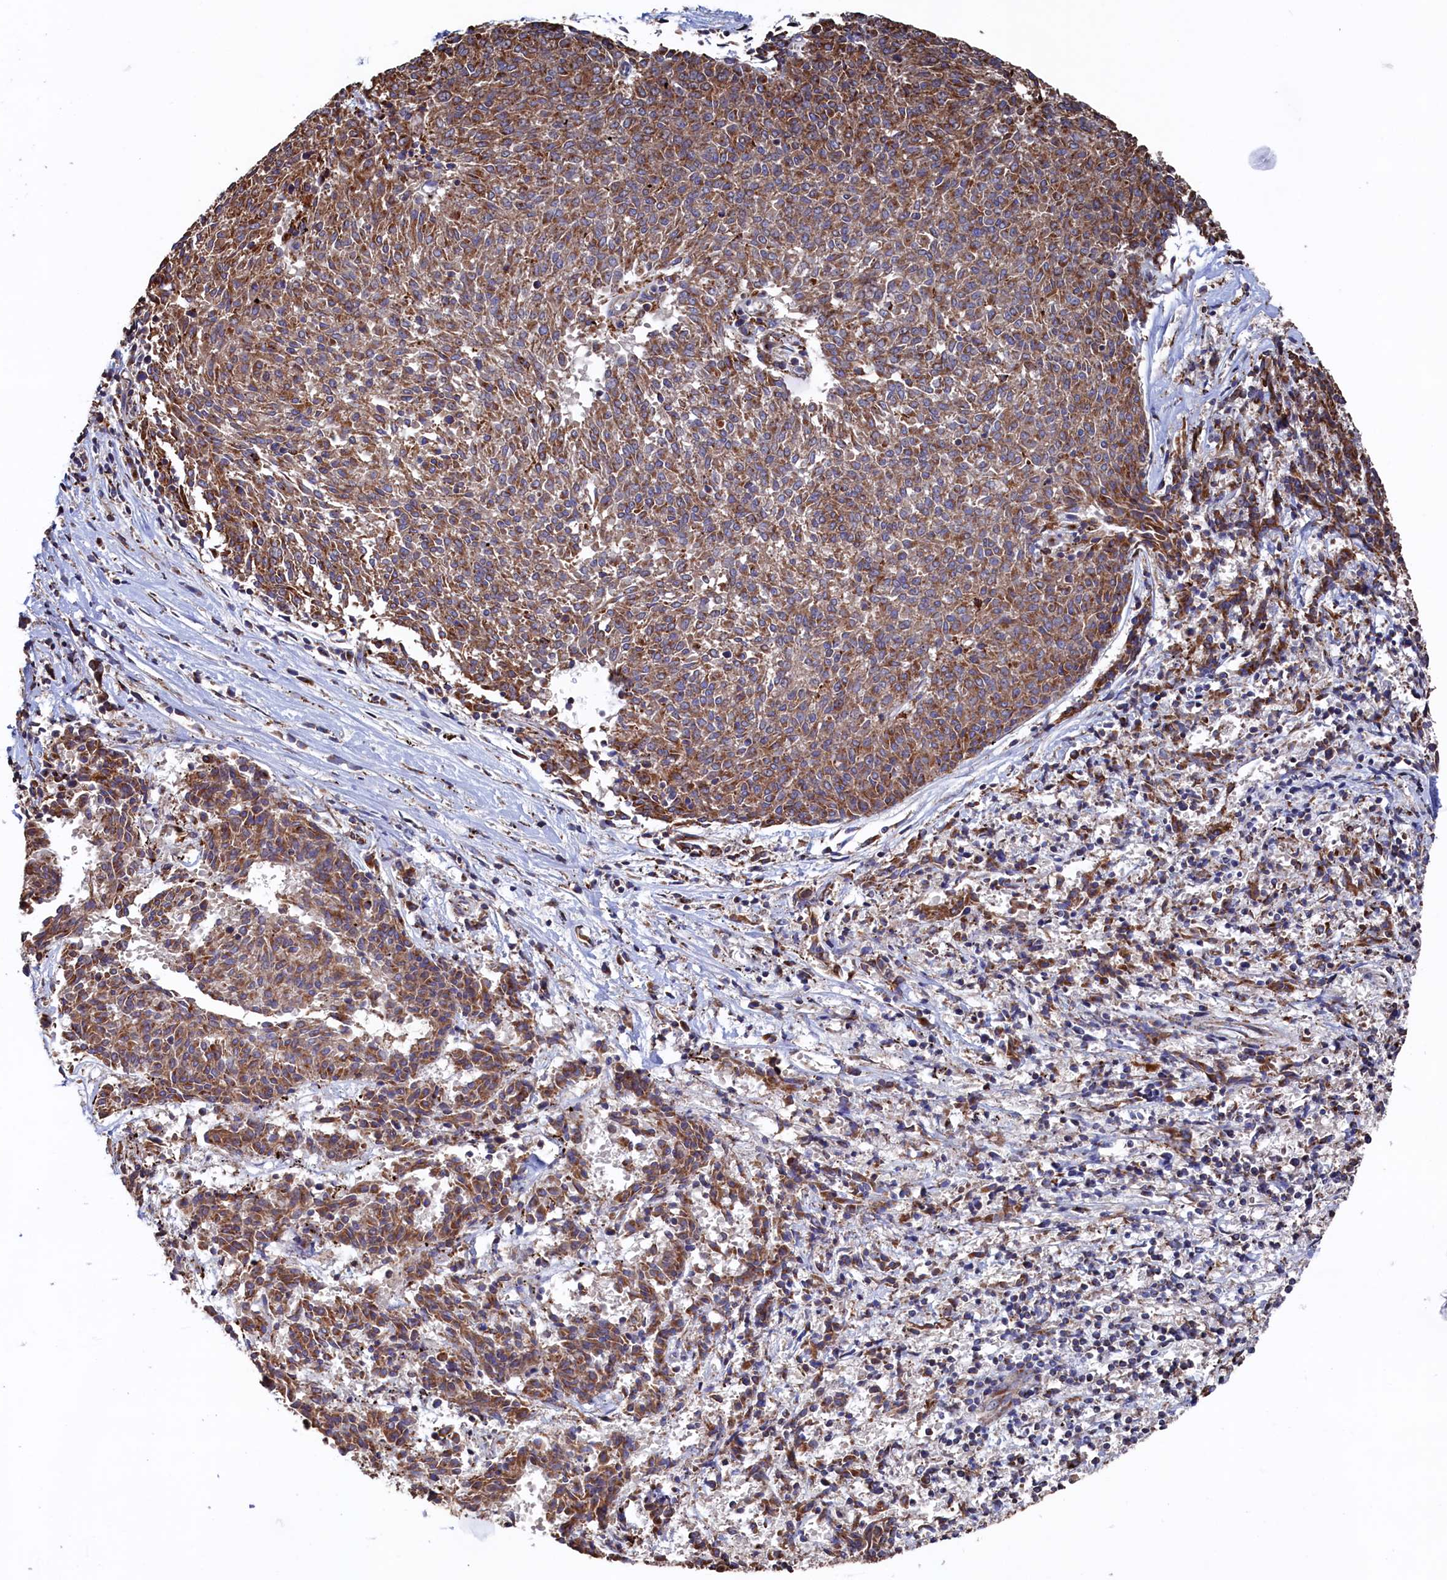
{"staining": {"intensity": "moderate", "quantity": ">75%", "location": "cytoplasmic/membranous"}, "tissue": "melanoma", "cell_type": "Tumor cells", "image_type": "cancer", "snomed": [{"axis": "morphology", "description": "Malignant melanoma, NOS"}, {"axis": "topography", "description": "Skin"}], "caption": "Immunohistochemical staining of human melanoma displays moderate cytoplasmic/membranous protein positivity in about >75% of tumor cells.", "gene": "PRRC1", "patient": {"sex": "female", "age": 72}}